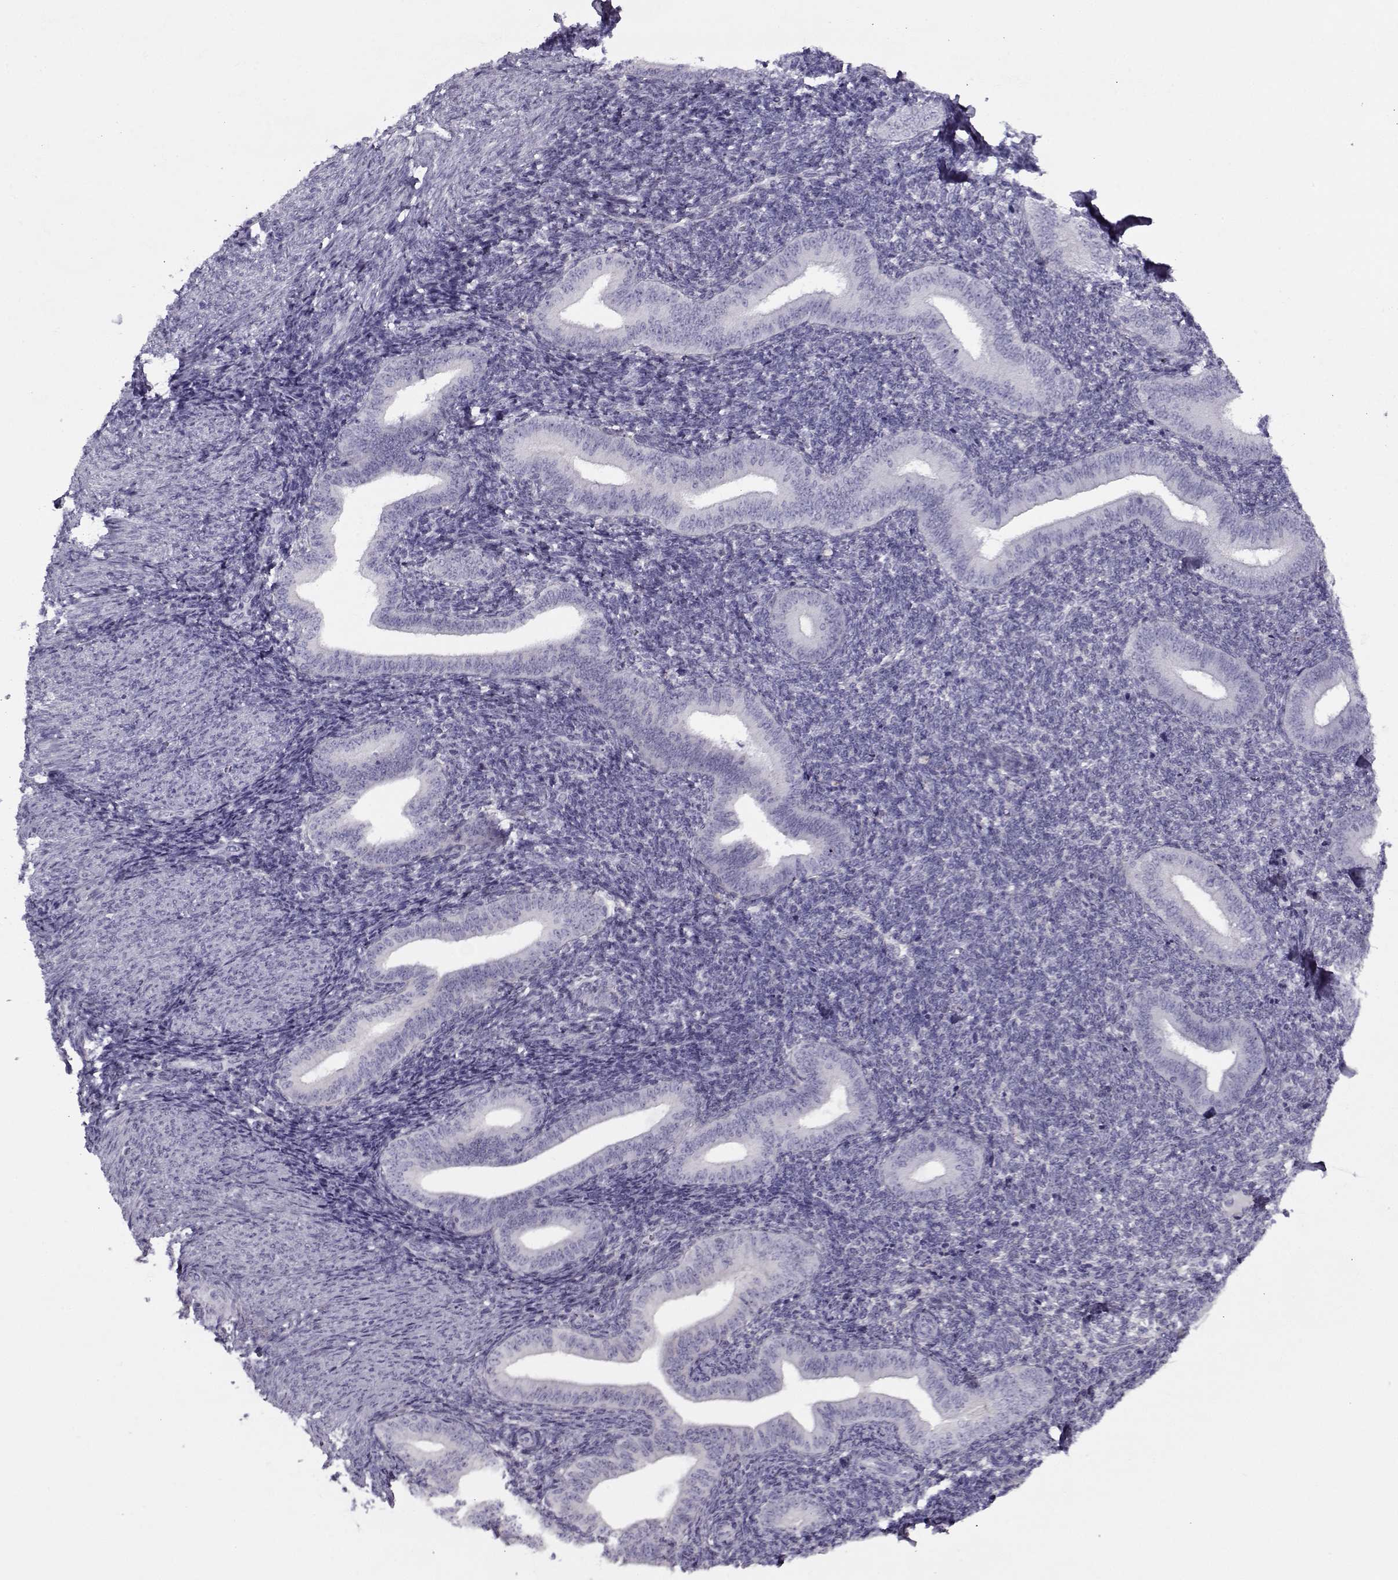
{"staining": {"intensity": "negative", "quantity": "none", "location": "none"}, "tissue": "endometrium", "cell_type": "Cells in endometrial stroma", "image_type": "normal", "snomed": [{"axis": "morphology", "description": "Normal tissue, NOS"}, {"axis": "topography", "description": "Endometrium"}], "caption": "This is a micrograph of immunohistochemistry staining of normal endometrium, which shows no positivity in cells in endometrial stroma.", "gene": "PP2D1", "patient": {"sex": "female", "age": 25}}